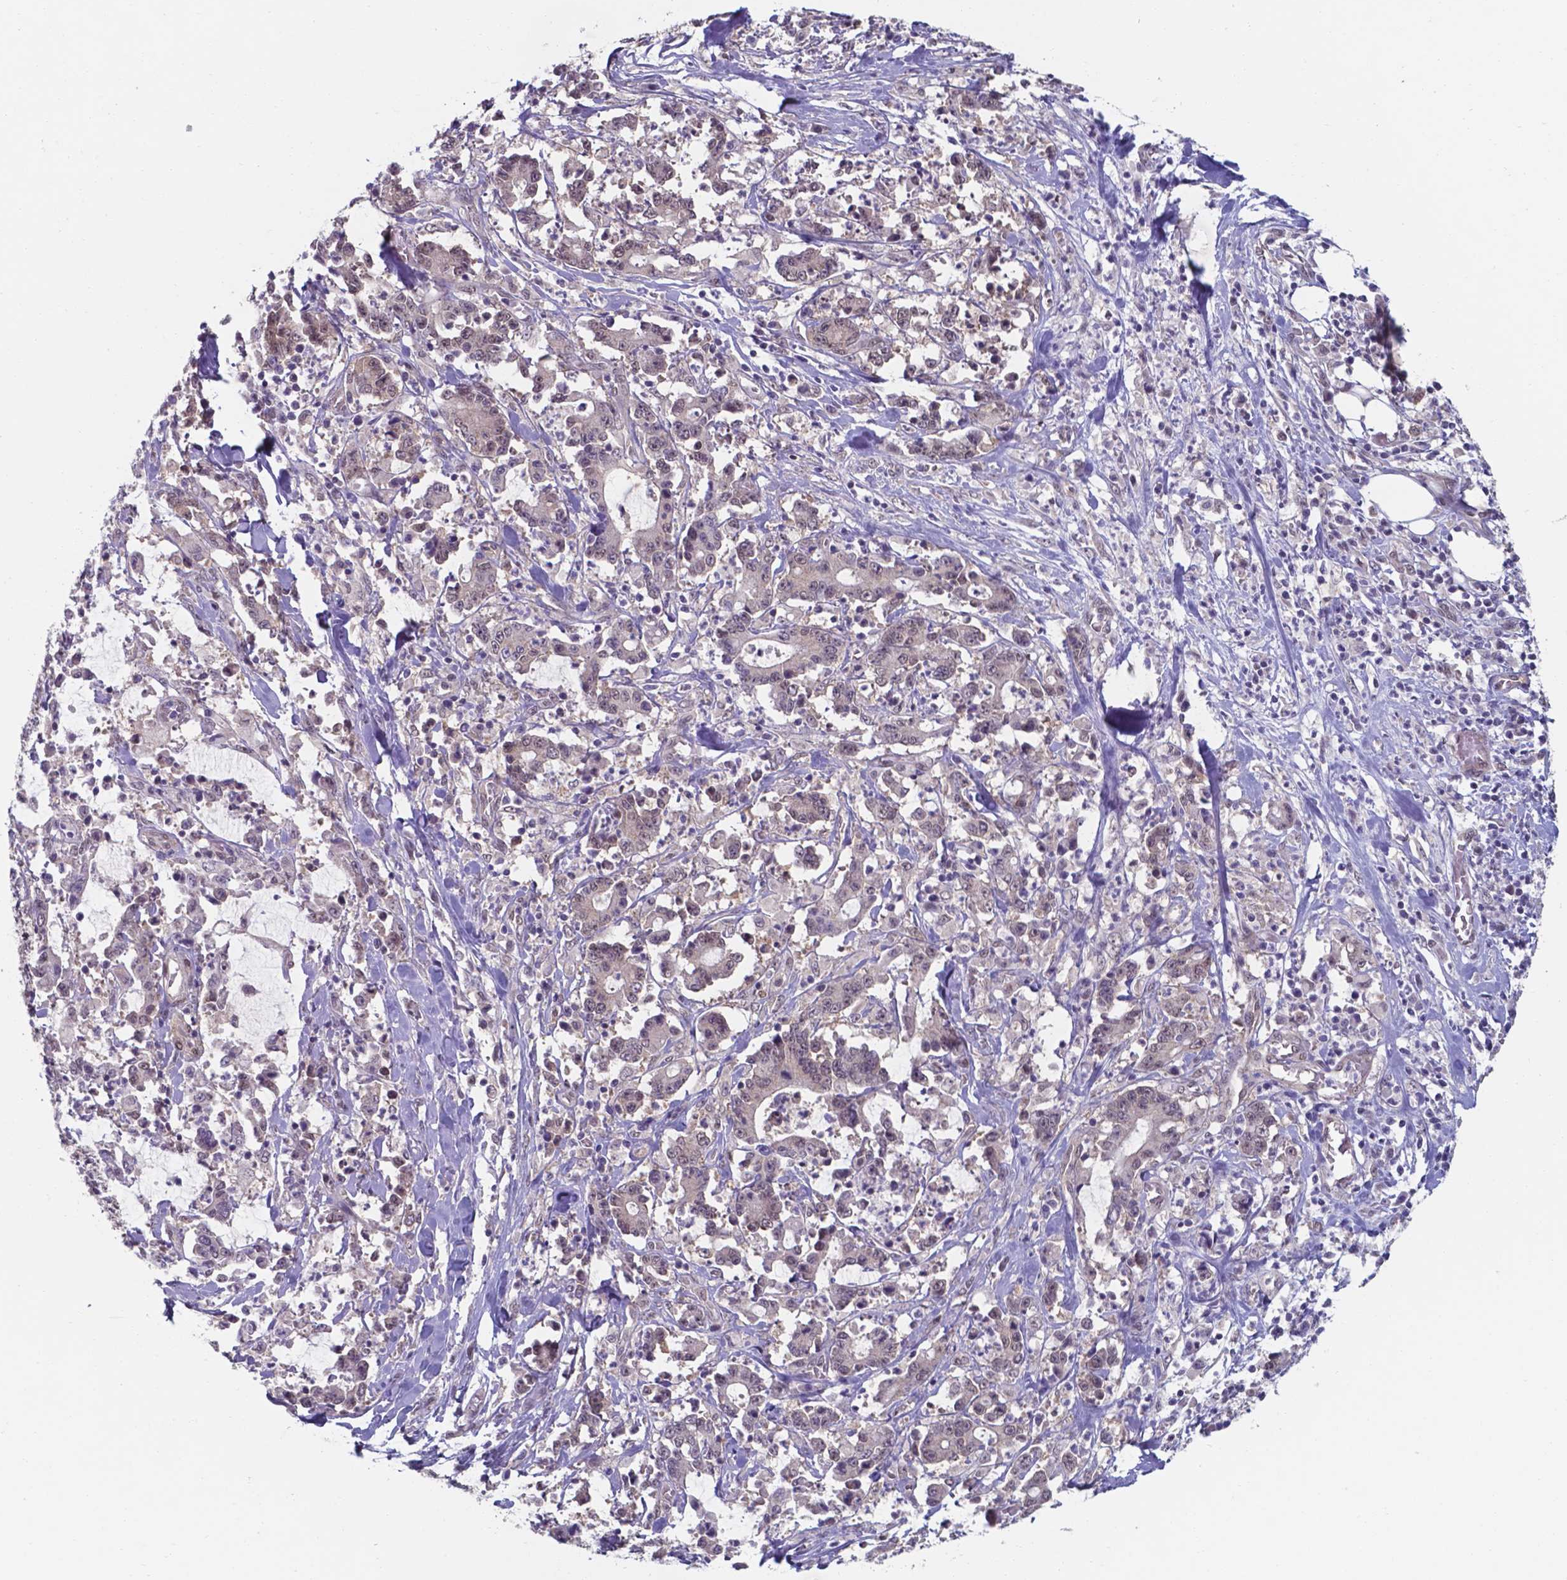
{"staining": {"intensity": "weak", "quantity": "<25%", "location": "nuclear"}, "tissue": "stomach cancer", "cell_type": "Tumor cells", "image_type": "cancer", "snomed": [{"axis": "morphology", "description": "Adenocarcinoma, NOS"}, {"axis": "topography", "description": "Stomach, upper"}], "caption": "Immunohistochemistry (IHC) image of human stomach cancer (adenocarcinoma) stained for a protein (brown), which exhibits no positivity in tumor cells. (DAB IHC visualized using brightfield microscopy, high magnification).", "gene": "UBE2E2", "patient": {"sex": "male", "age": 68}}